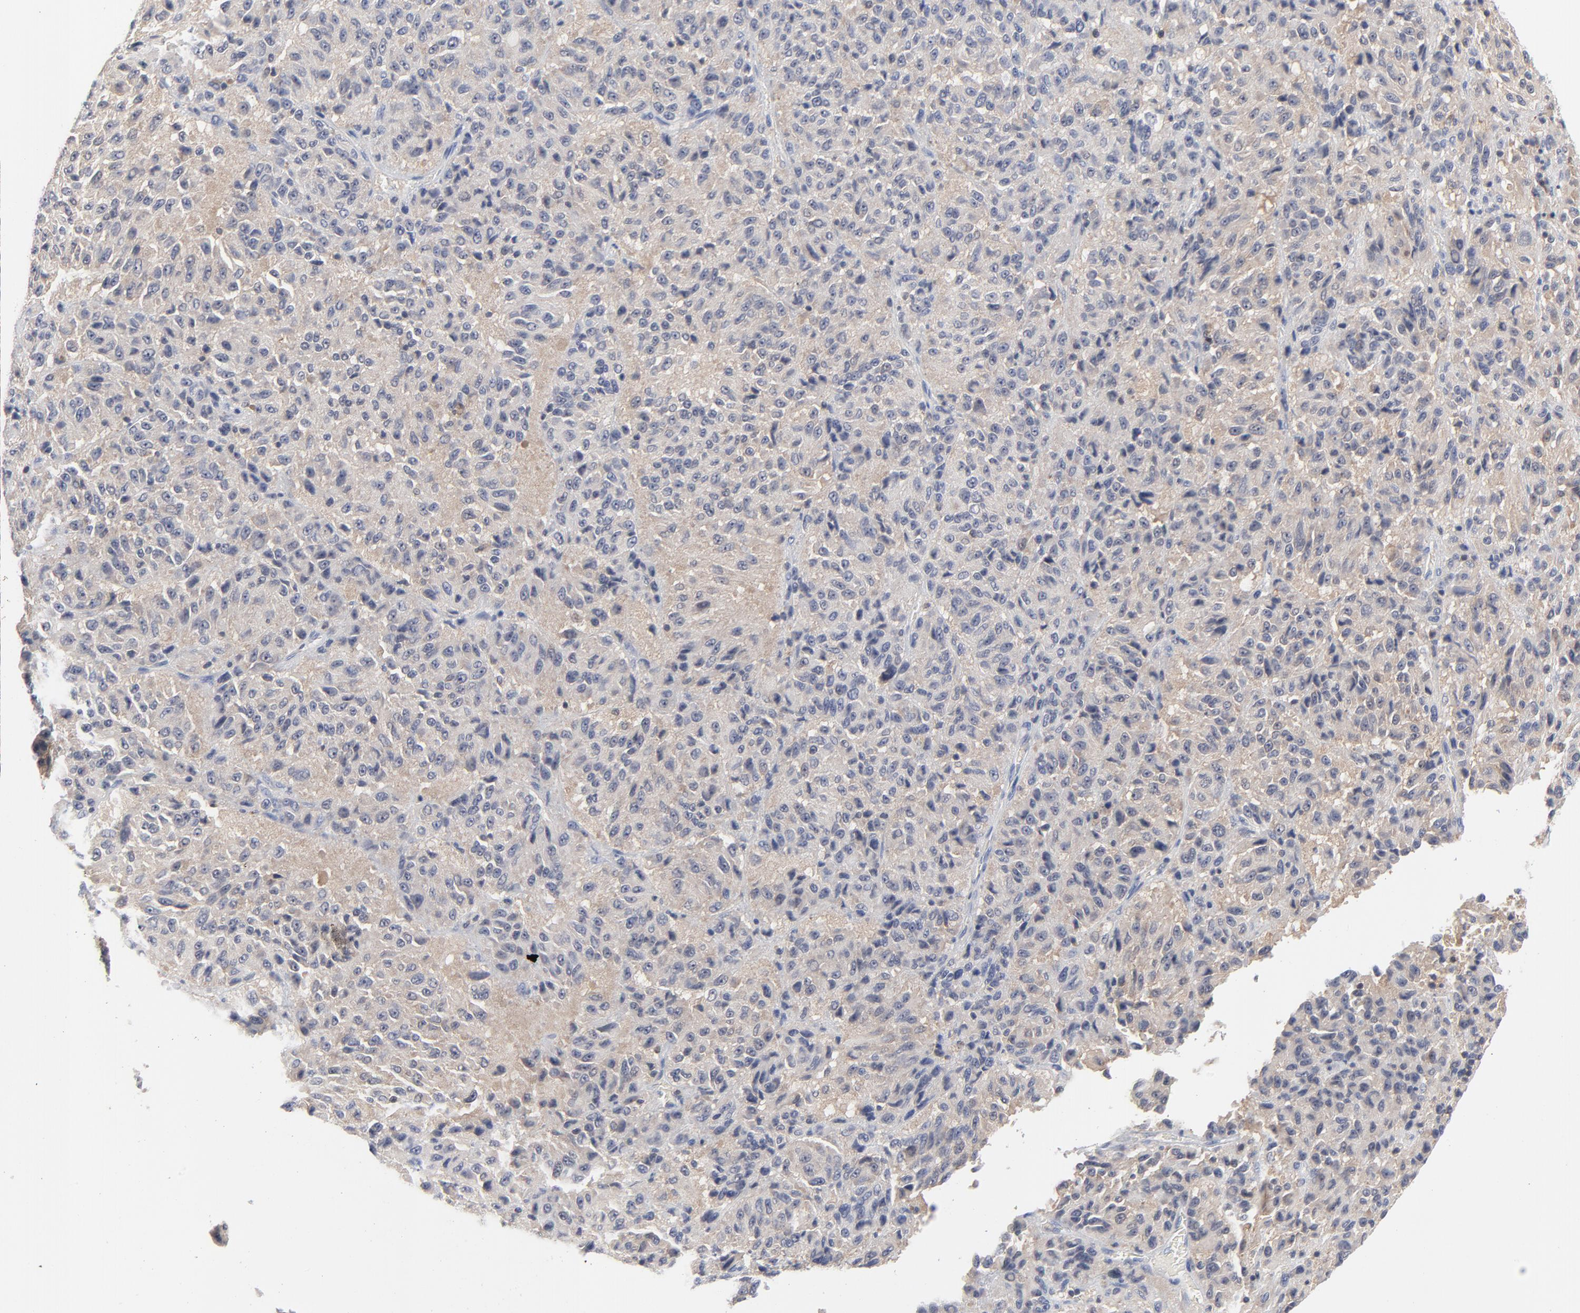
{"staining": {"intensity": "negative", "quantity": "none", "location": "none"}, "tissue": "melanoma", "cell_type": "Tumor cells", "image_type": "cancer", "snomed": [{"axis": "morphology", "description": "Malignant melanoma, Metastatic site"}, {"axis": "topography", "description": "Lung"}], "caption": "Histopathology image shows no significant protein positivity in tumor cells of melanoma.", "gene": "CAB39L", "patient": {"sex": "male", "age": 64}}